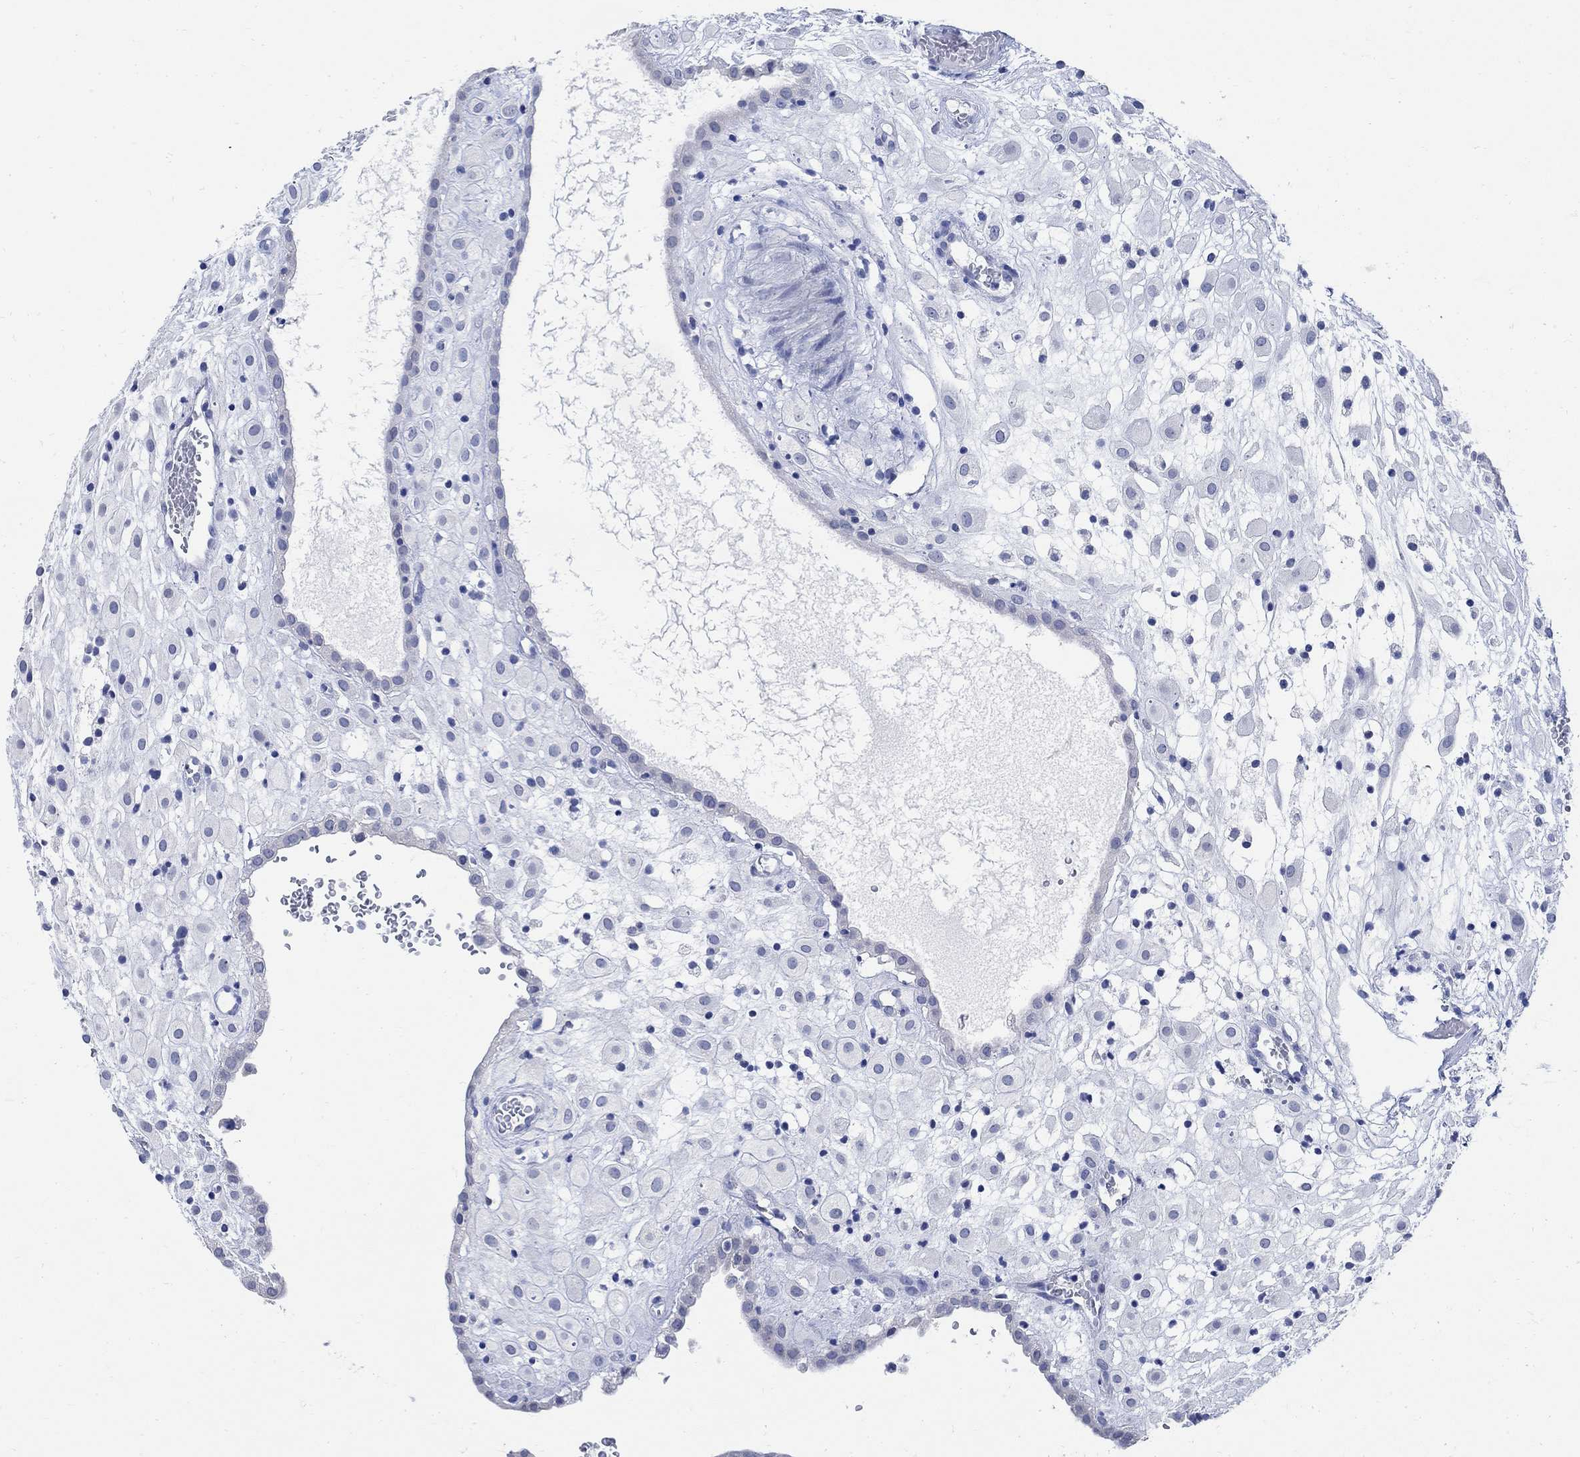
{"staining": {"intensity": "negative", "quantity": "none", "location": "none"}, "tissue": "placenta", "cell_type": "Decidual cells", "image_type": "normal", "snomed": [{"axis": "morphology", "description": "Normal tissue, NOS"}, {"axis": "topography", "description": "Placenta"}], "caption": "Histopathology image shows no protein expression in decidual cells of normal placenta. (Immunohistochemistry (ihc), brightfield microscopy, high magnification).", "gene": "CAMK2N1", "patient": {"sex": "female", "age": 24}}